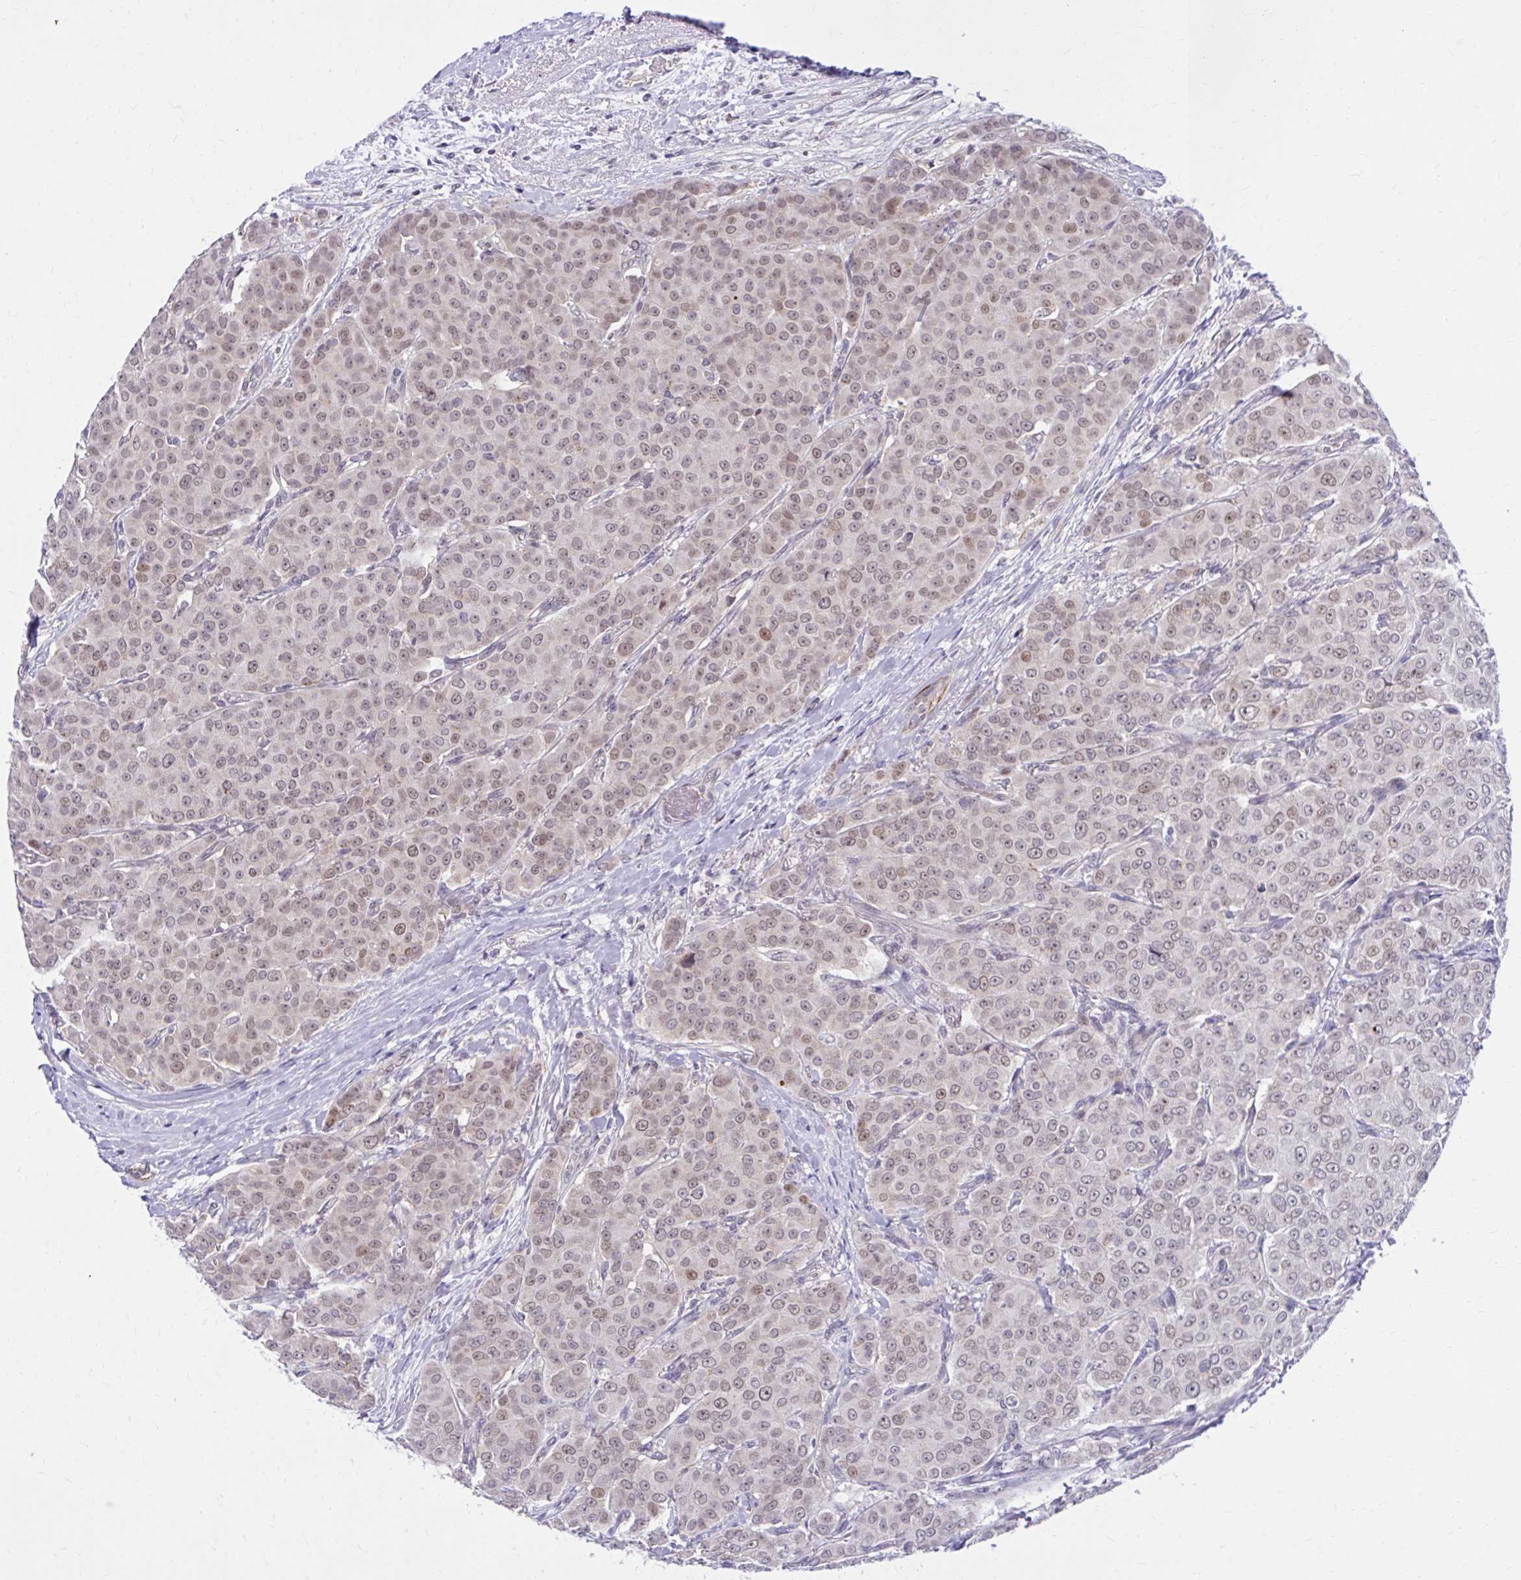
{"staining": {"intensity": "weak", "quantity": ">75%", "location": "nuclear"}, "tissue": "breast cancer", "cell_type": "Tumor cells", "image_type": "cancer", "snomed": [{"axis": "morphology", "description": "Duct carcinoma"}, {"axis": "topography", "description": "Breast"}], "caption": "Immunohistochemistry (IHC) staining of invasive ductal carcinoma (breast), which exhibits low levels of weak nuclear staining in approximately >75% of tumor cells indicating weak nuclear protein positivity. The staining was performed using DAB (3,3'-diaminobenzidine) (brown) for protein detection and nuclei were counterstained in hematoxylin (blue).", "gene": "ZBTB25", "patient": {"sex": "female", "age": 91}}